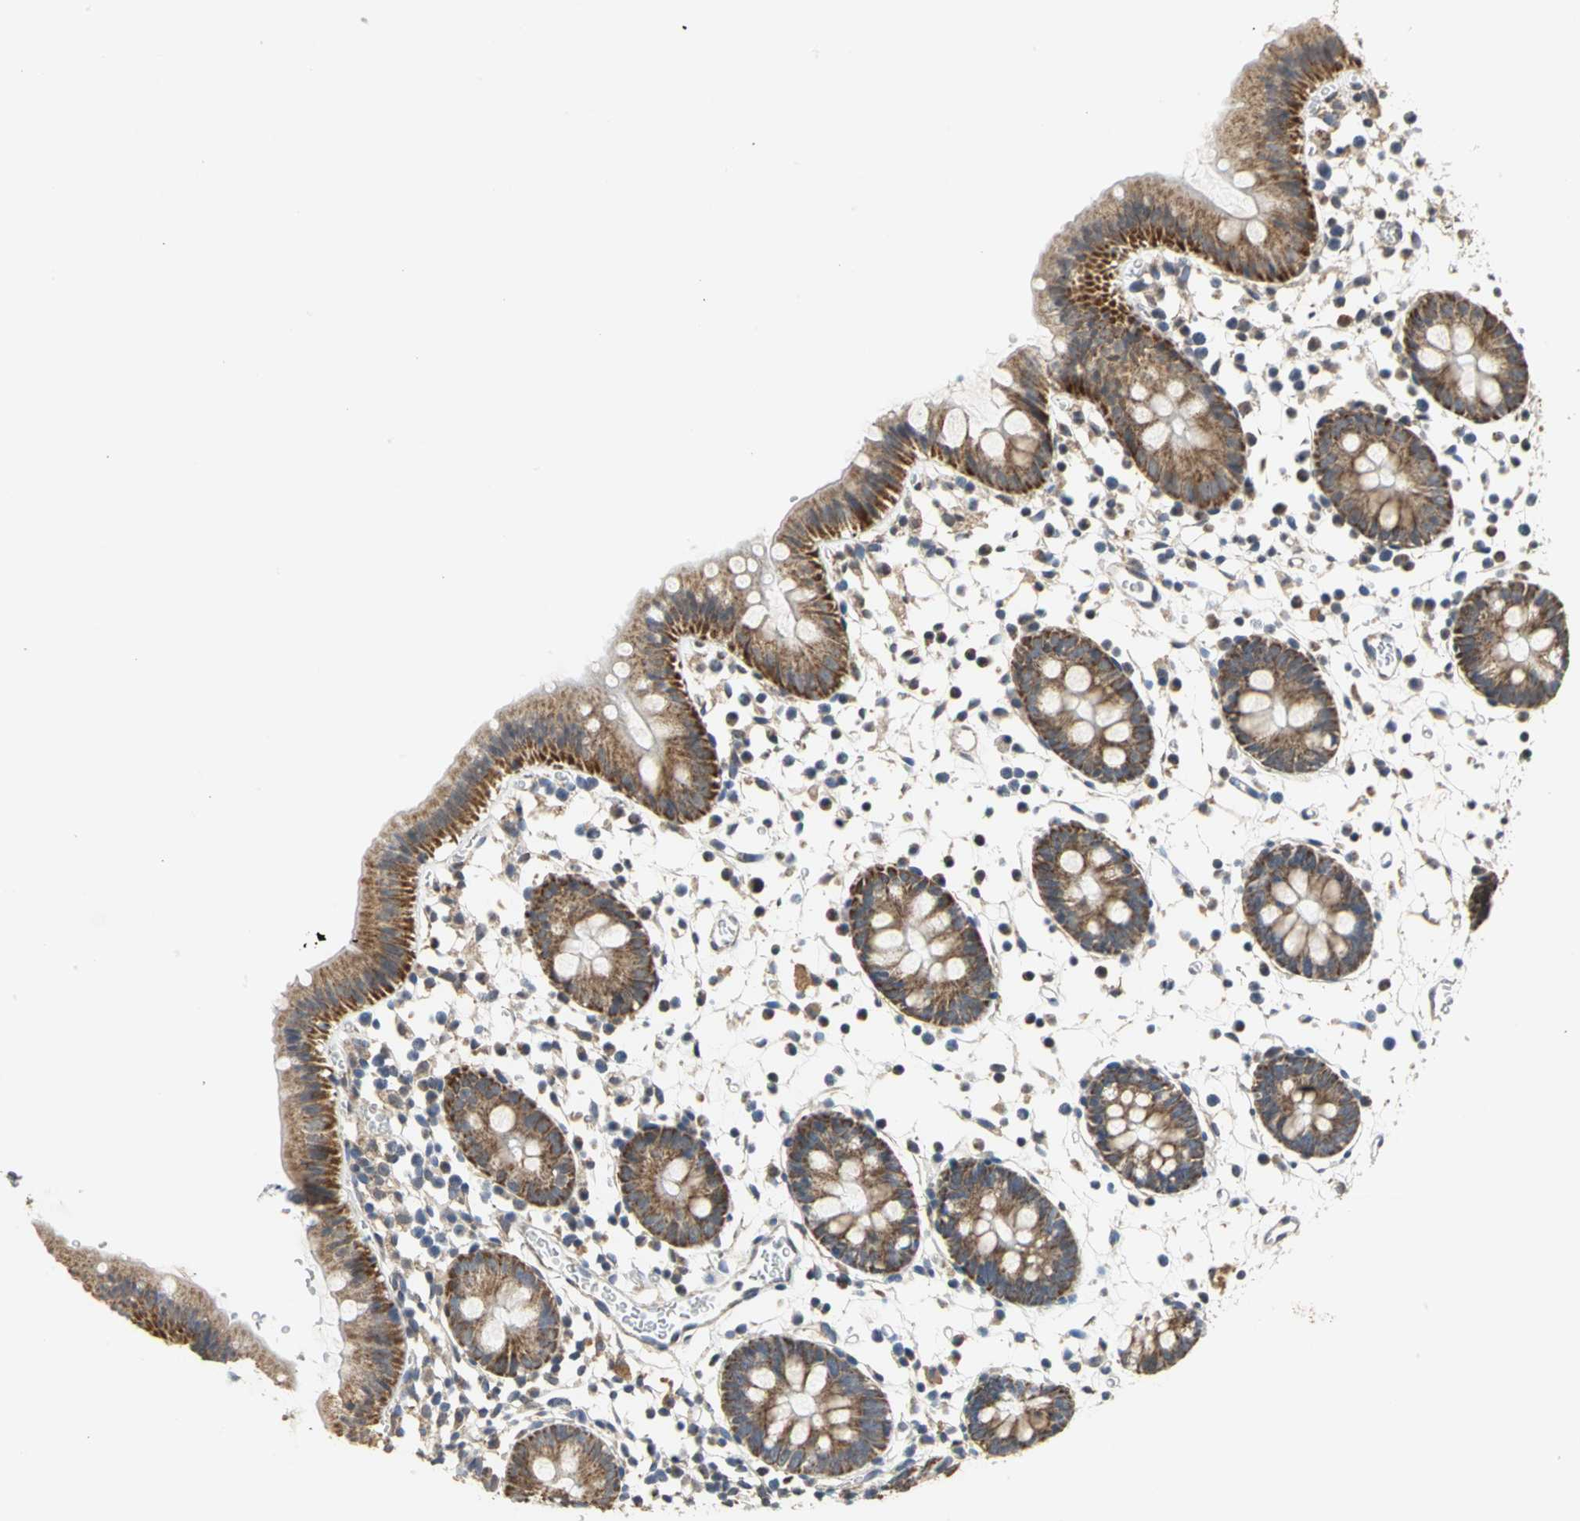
{"staining": {"intensity": "moderate", "quantity": ">75%", "location": "cytoplasmic/membranous"}, "tissue": "colon", "cell_type": "Endothelial cells", "image_type": "normal", "snomed": [{"axis": "morphology", "description": "Normal tissue, NOS"}, {"axis": "topography", "description": "Colon"}], "caption": "Moderate cytoplasmic/membranous staining is identified in about >75% of endothelial cells in benign colon.", "gene": "NDUFB5", "patient": {"sex": "male", "age": 14}}